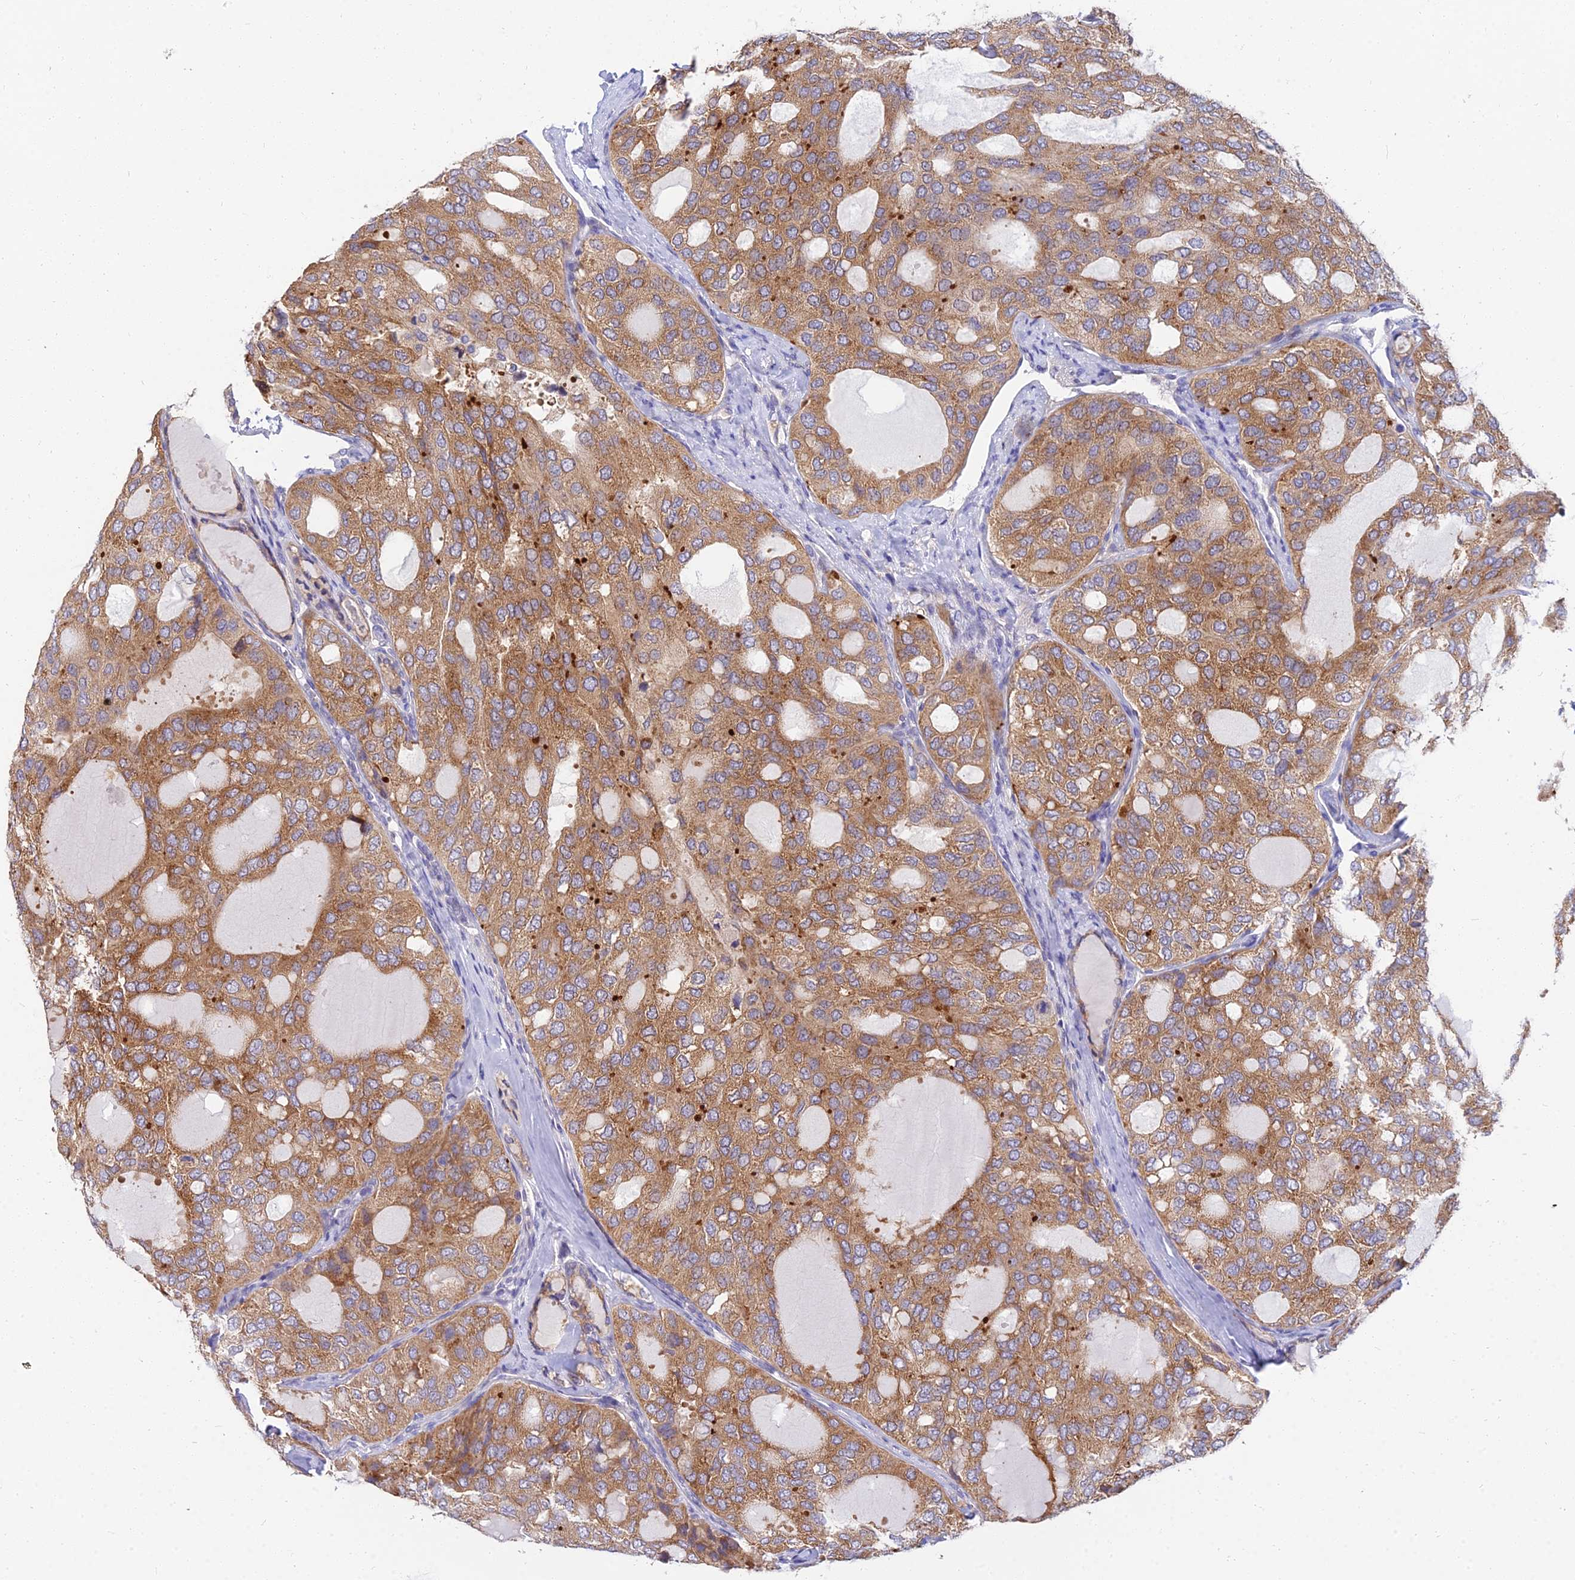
{"staining": {"intensity": "moderate", "quantity": ">75%", "location": "cytoplasmic/membranous"}, "tissue": "thyroid cancer", "cell_type": "Tumor cells", "image_type": "cancer", "snomed": [{"axis": "morphology", "description": "Follicular adenoma carcinoma, NOS"}, {"axis": "topography", "description": "Thyroid gland"}], "caption": "About >75% of tumor cells in human thyroid cancer show moderate cytoplasmic/membranous protein staining as visualized by brown immunohistochemical staining.", "gene": "ARL8B", "patient": {"sex": "male", "age": 75}}